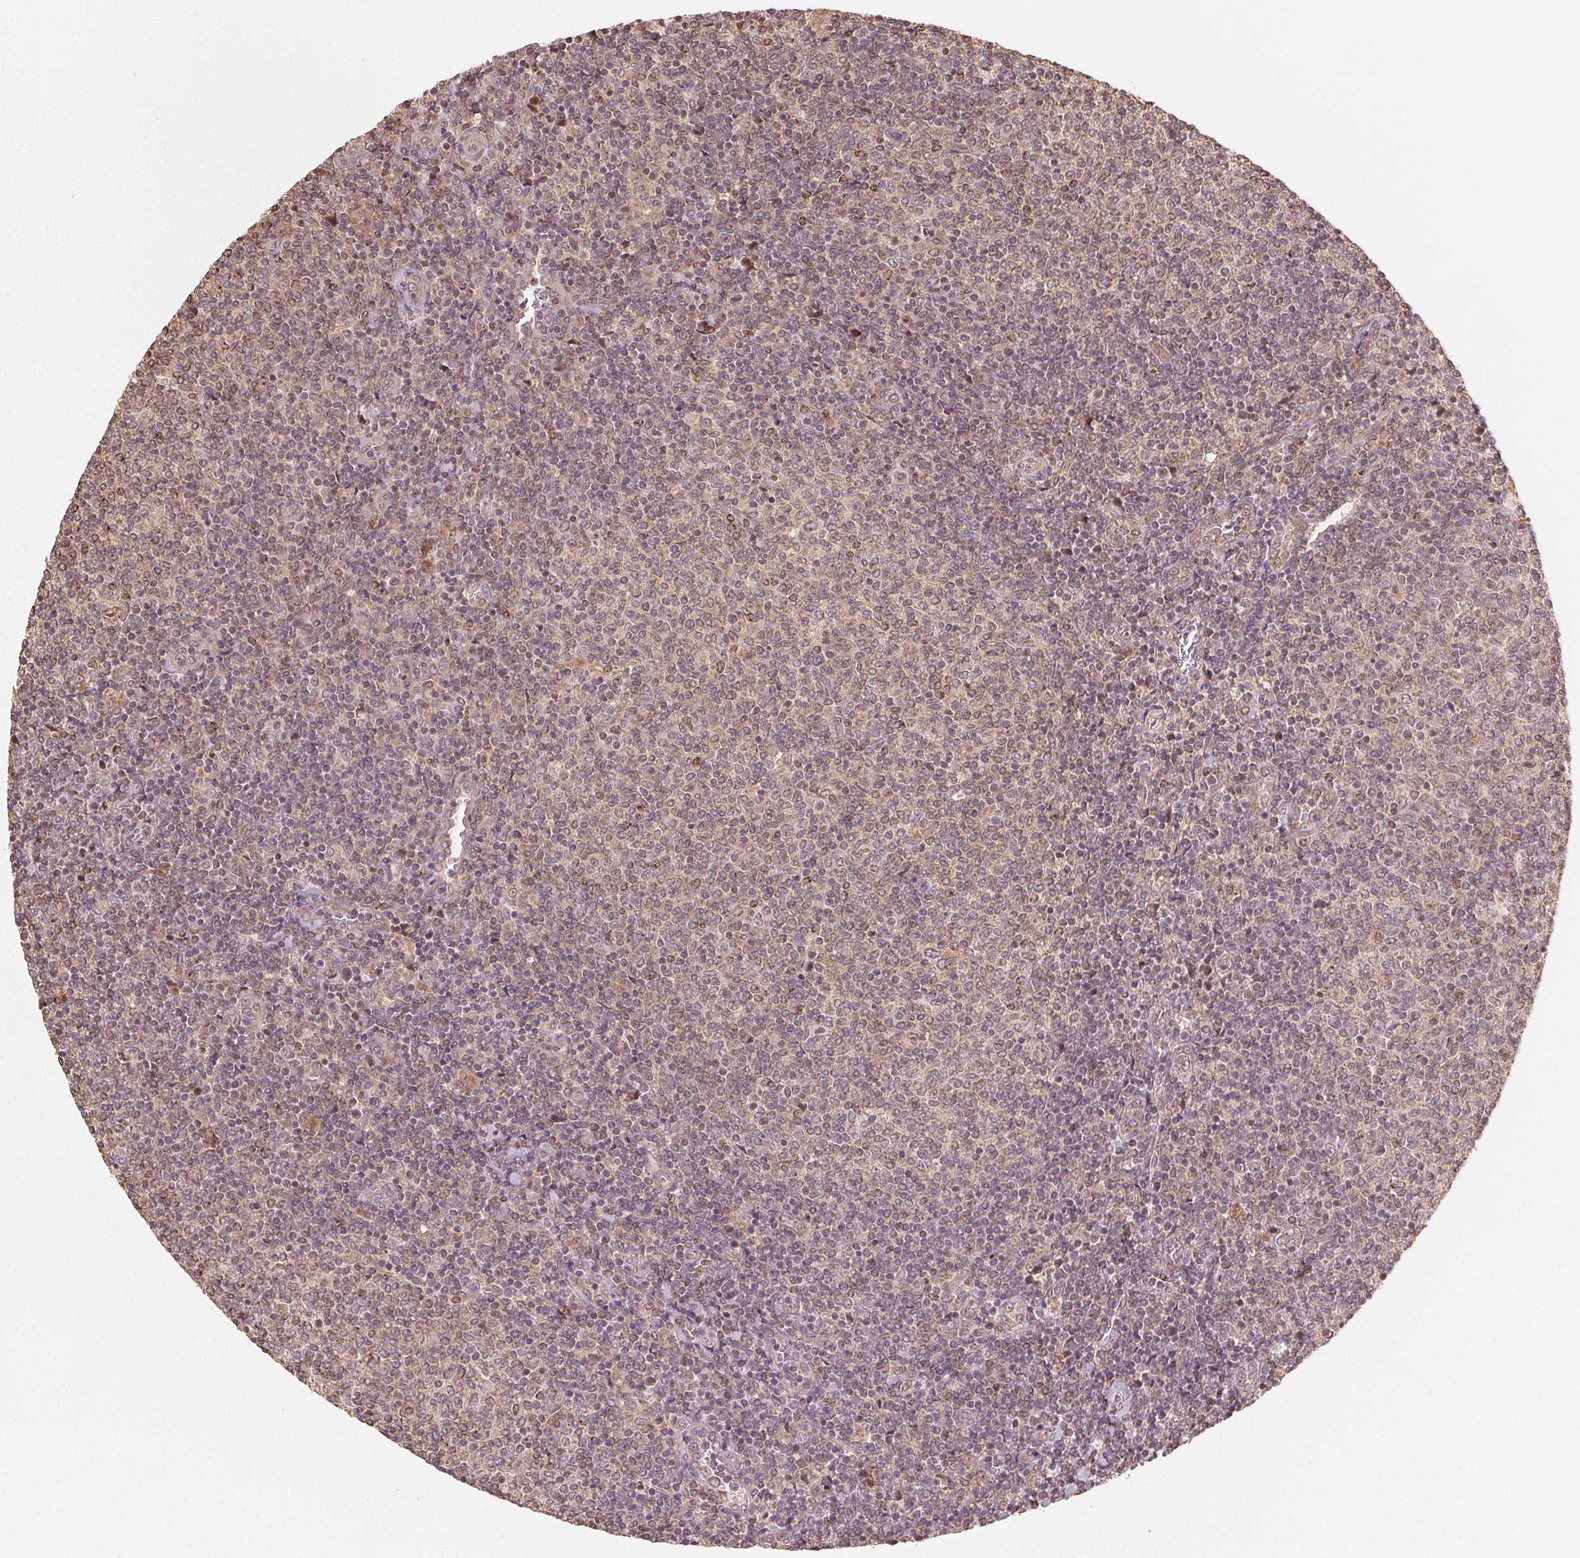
{"staining": {"intensity": "weak", "quantity": ">75%", "location": "nuclear"}, "tissue": "lymphoma", "cell_type": "Tumor cells", "image_type": "cancer", "snomed": [{"axis": "morphology", "description": "Malignant lymphoma, non-Hodgkin's type, Low grade"}, {"axis": "topography", "description": "Lymph node"}], "caption": "Weak nuclear protein positivity is seen in approximately >75% of tumor cells in lymphoma. (DAB (3,3'-diaminobenzidine) IHC, brown staining for protein, blue staining for nuclei).", "gene": "WBP2", "patient": {"sex": "male", "age": 52}}